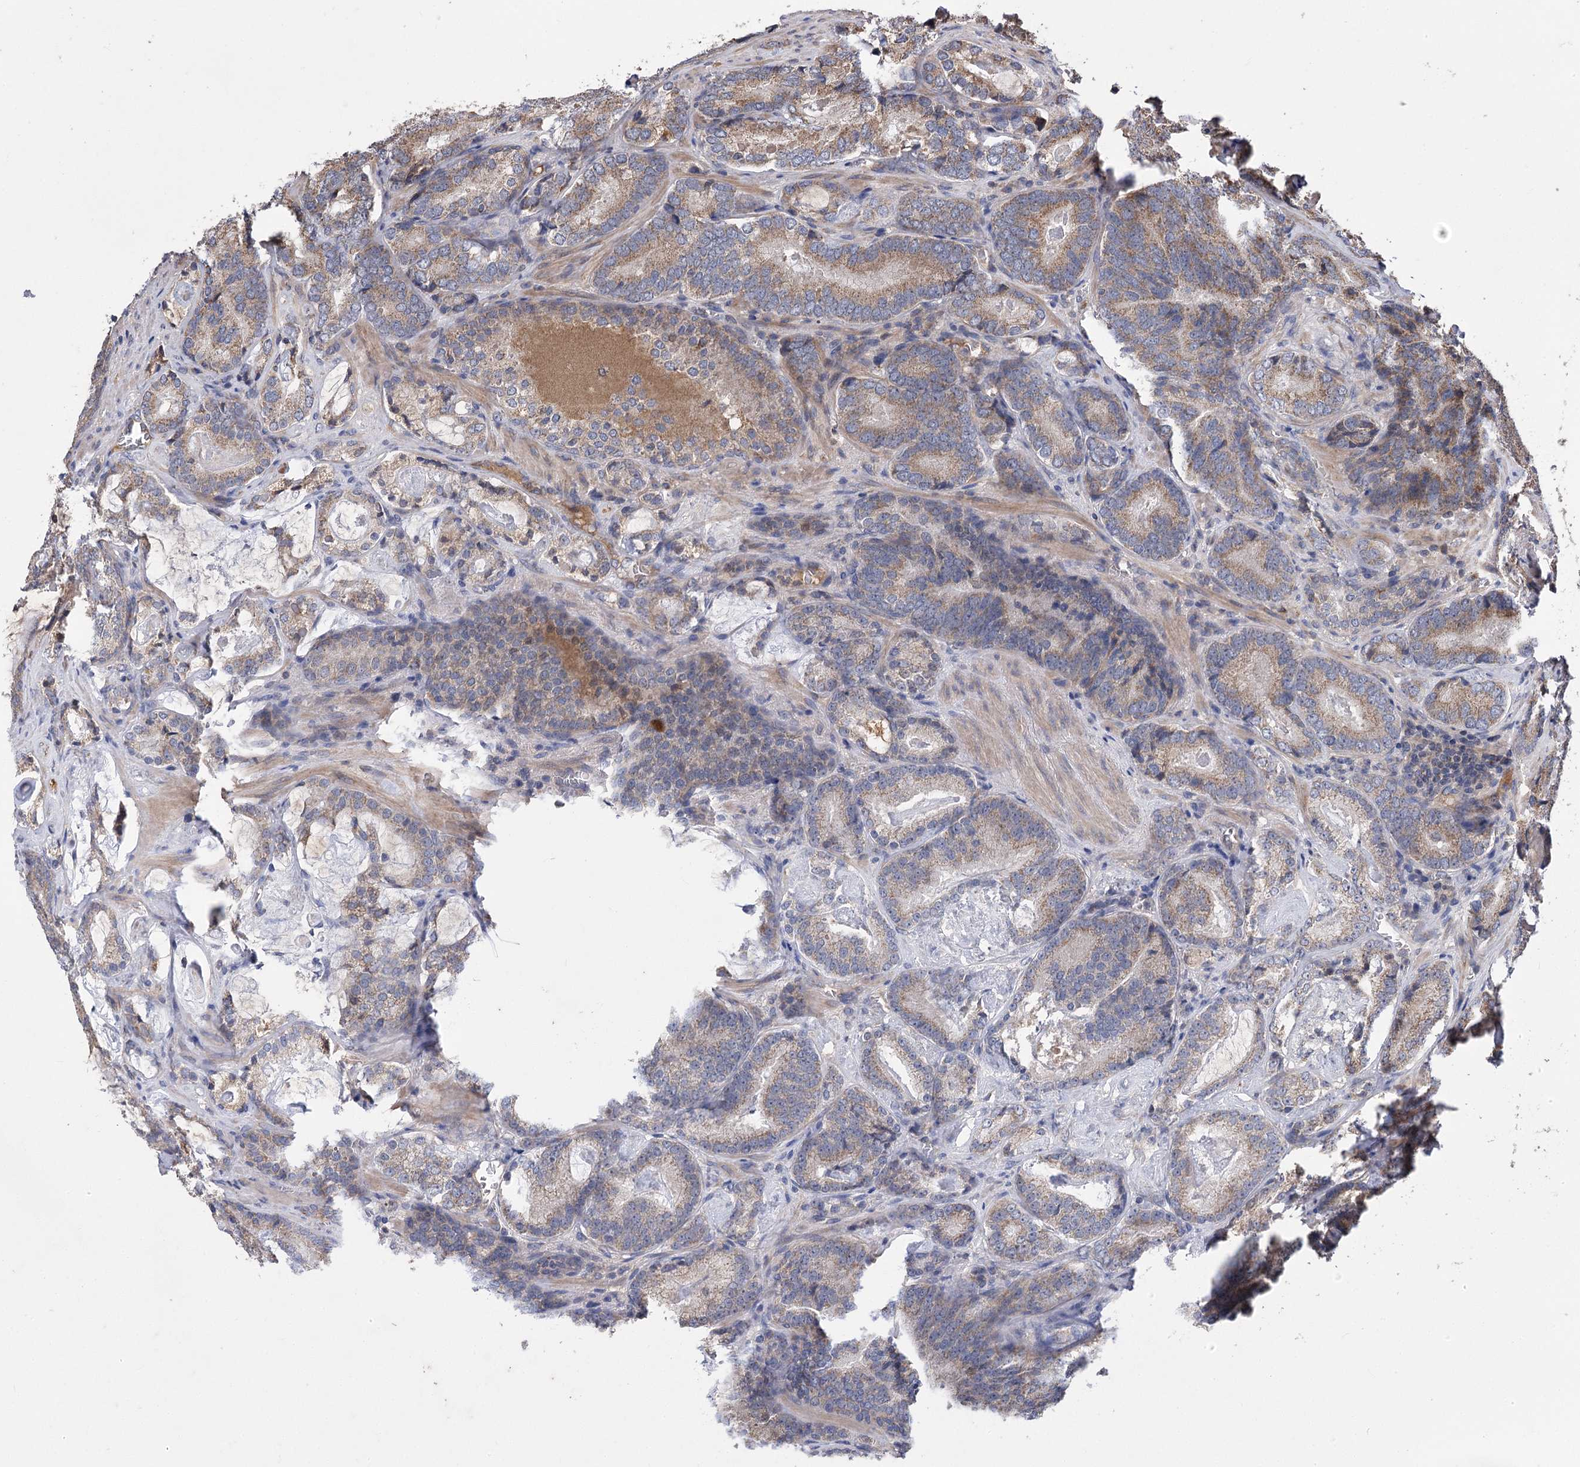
{"staining": {"intensity": "moderate", "quantity": ">75%", "location": "cytoplasmic/membranous"}, "tissue": "prostate cancer", "cell_type": "Tumor cells", "image_type": "cancer", "snomed": [{"axis": "morphology", "description": "Adenocarcinoma, Low grade"}, {"axis": "topography", "description": "Prostate"}], "caption": "Approximately >75% of tumor cells in low-grade adenocarcinoma (prostate) reveal moderate cytoplasmic/membranous protein expression as visualized by brown immunohistochemical staining.", "gene": "RASSF3", "patient": {"sex": "male", "age": 60}}